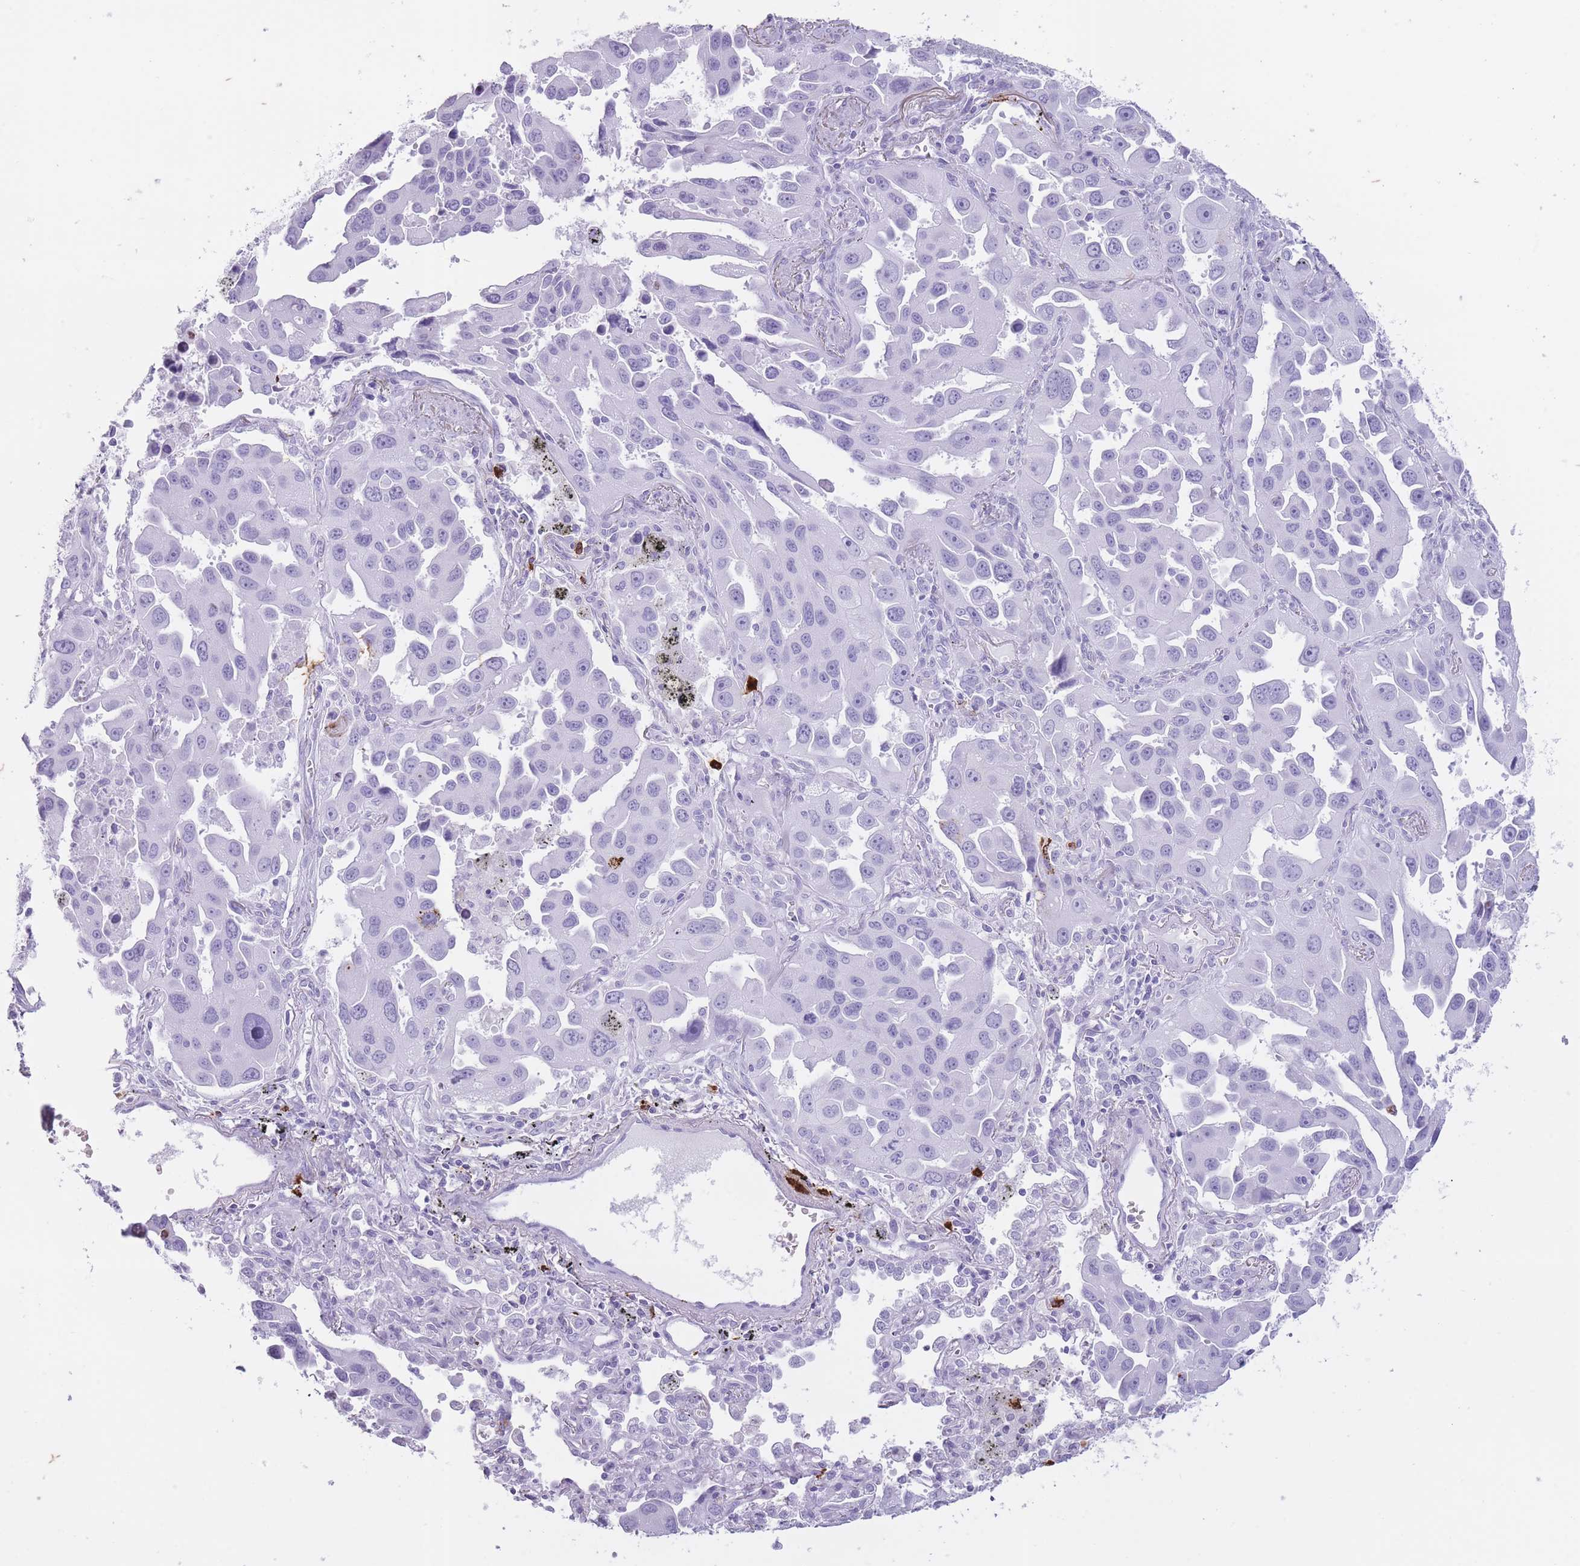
{"staining": {"intensity": "negative", "quantity": "none", "location": "none"}, "tissue": "lung cancer", "cell_type": "Tumor cells", "image_type": "cancer", "snomed": [{"axis": "morphology", "description": "Adenocarcinoma, NOS"}, {"axis": "topography", "description": "Lung"}], "caption": "Micrograph shows no protein staining in tumor cells of lung cancer (adenocarcinoma) tissue.", "gene": "OR4F21", "patient": {"sex": "male", "age": 66}}